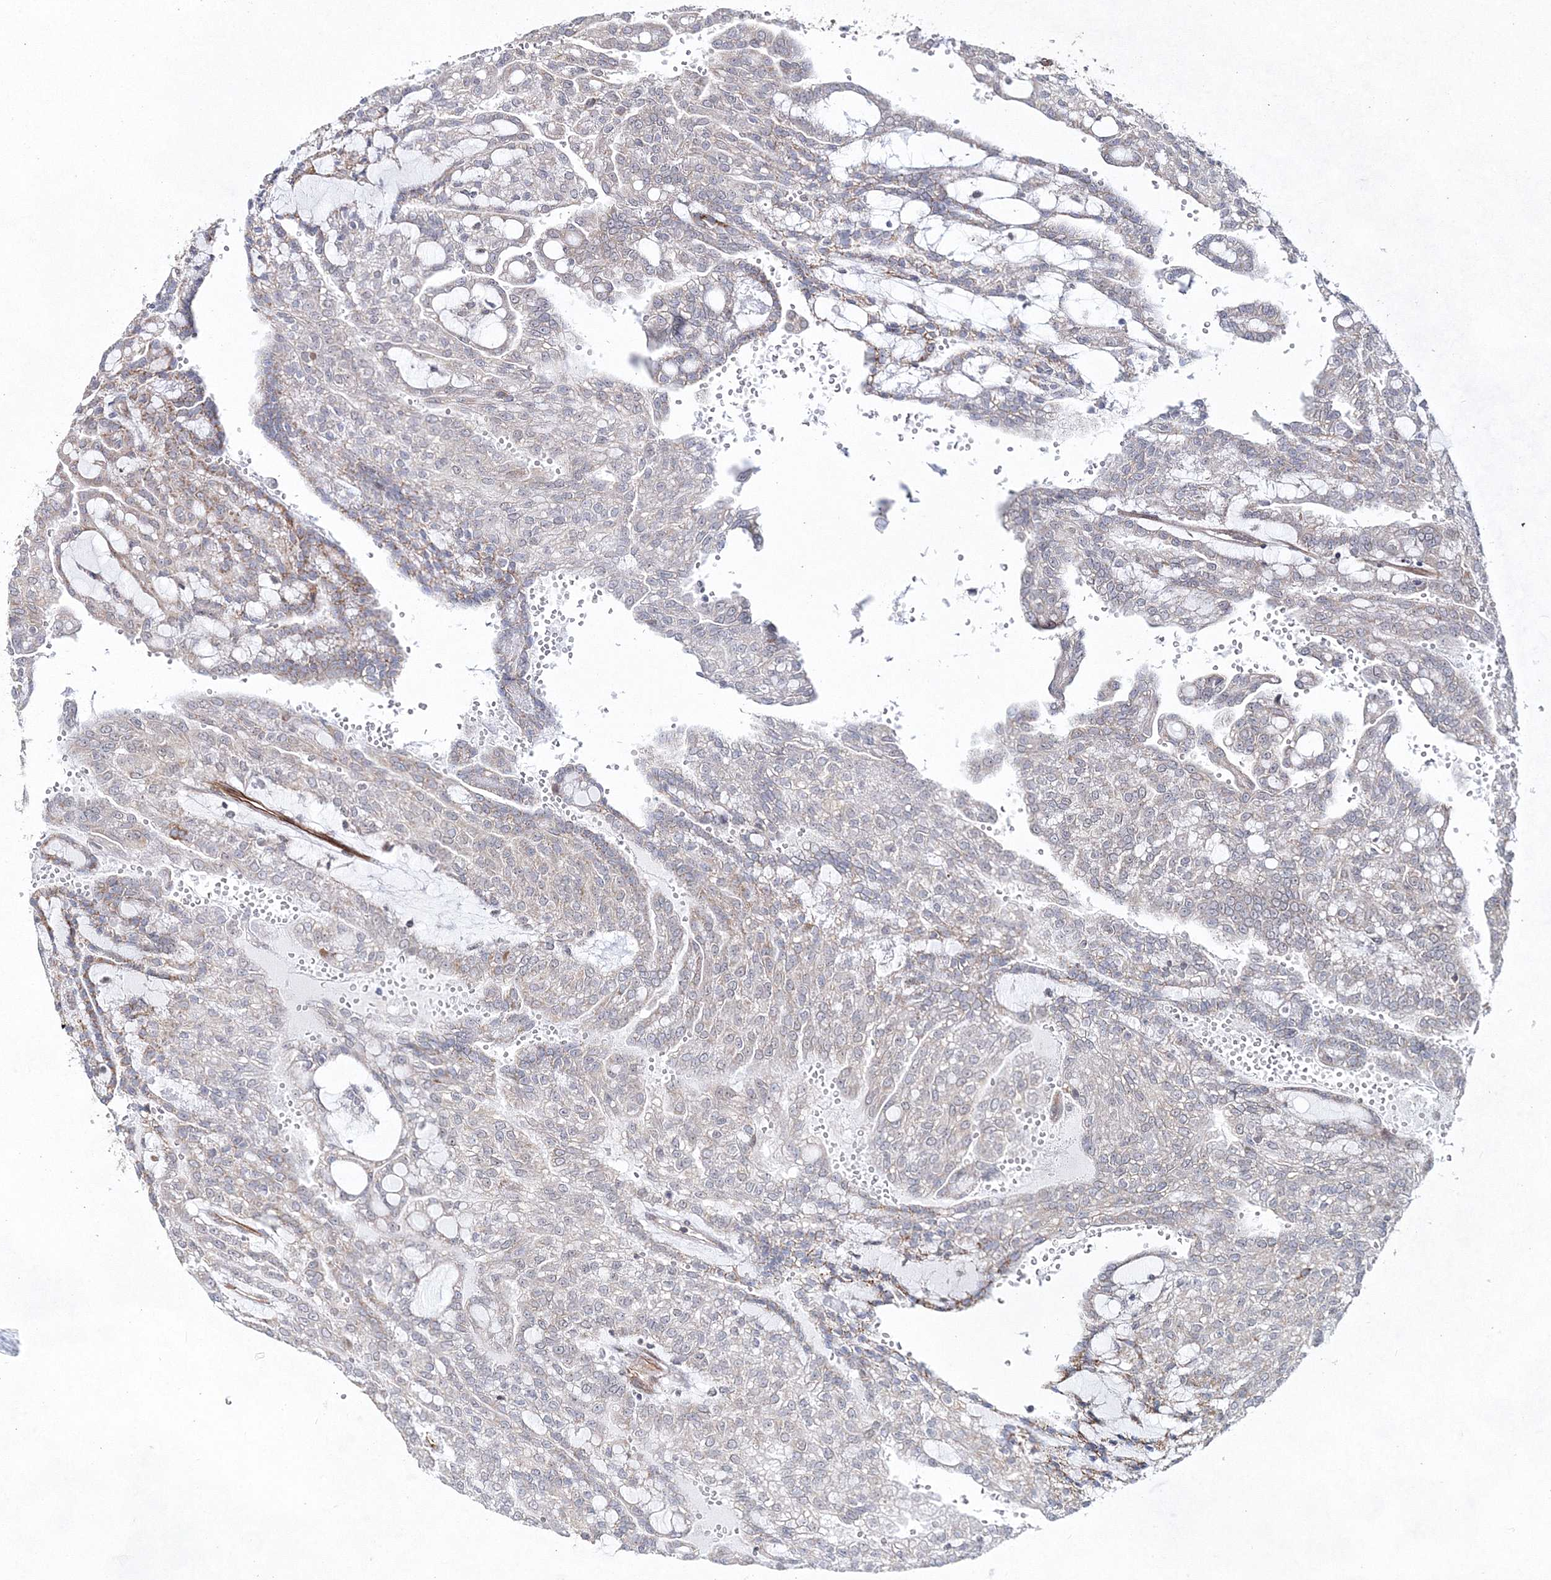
{"staining": {"intensity": "weak", "quantity": "<25%", "location": "cytoplasmic/membranous"}, "tissue": "renal cancer", "cell_type": "Tumor cells", "image_type": "cancer", "snomed": [{"axis": "morphology", "description": "Adenocarcinoma, NOS"}, {"axis": "topography", "description": "Kidney"}], "caption": "Tumor cells are negative for protein expression in human renal cancer (adenocarcinoma).", "gene": "SNIP1", "patient": {"sex": "male", "age": 63}}